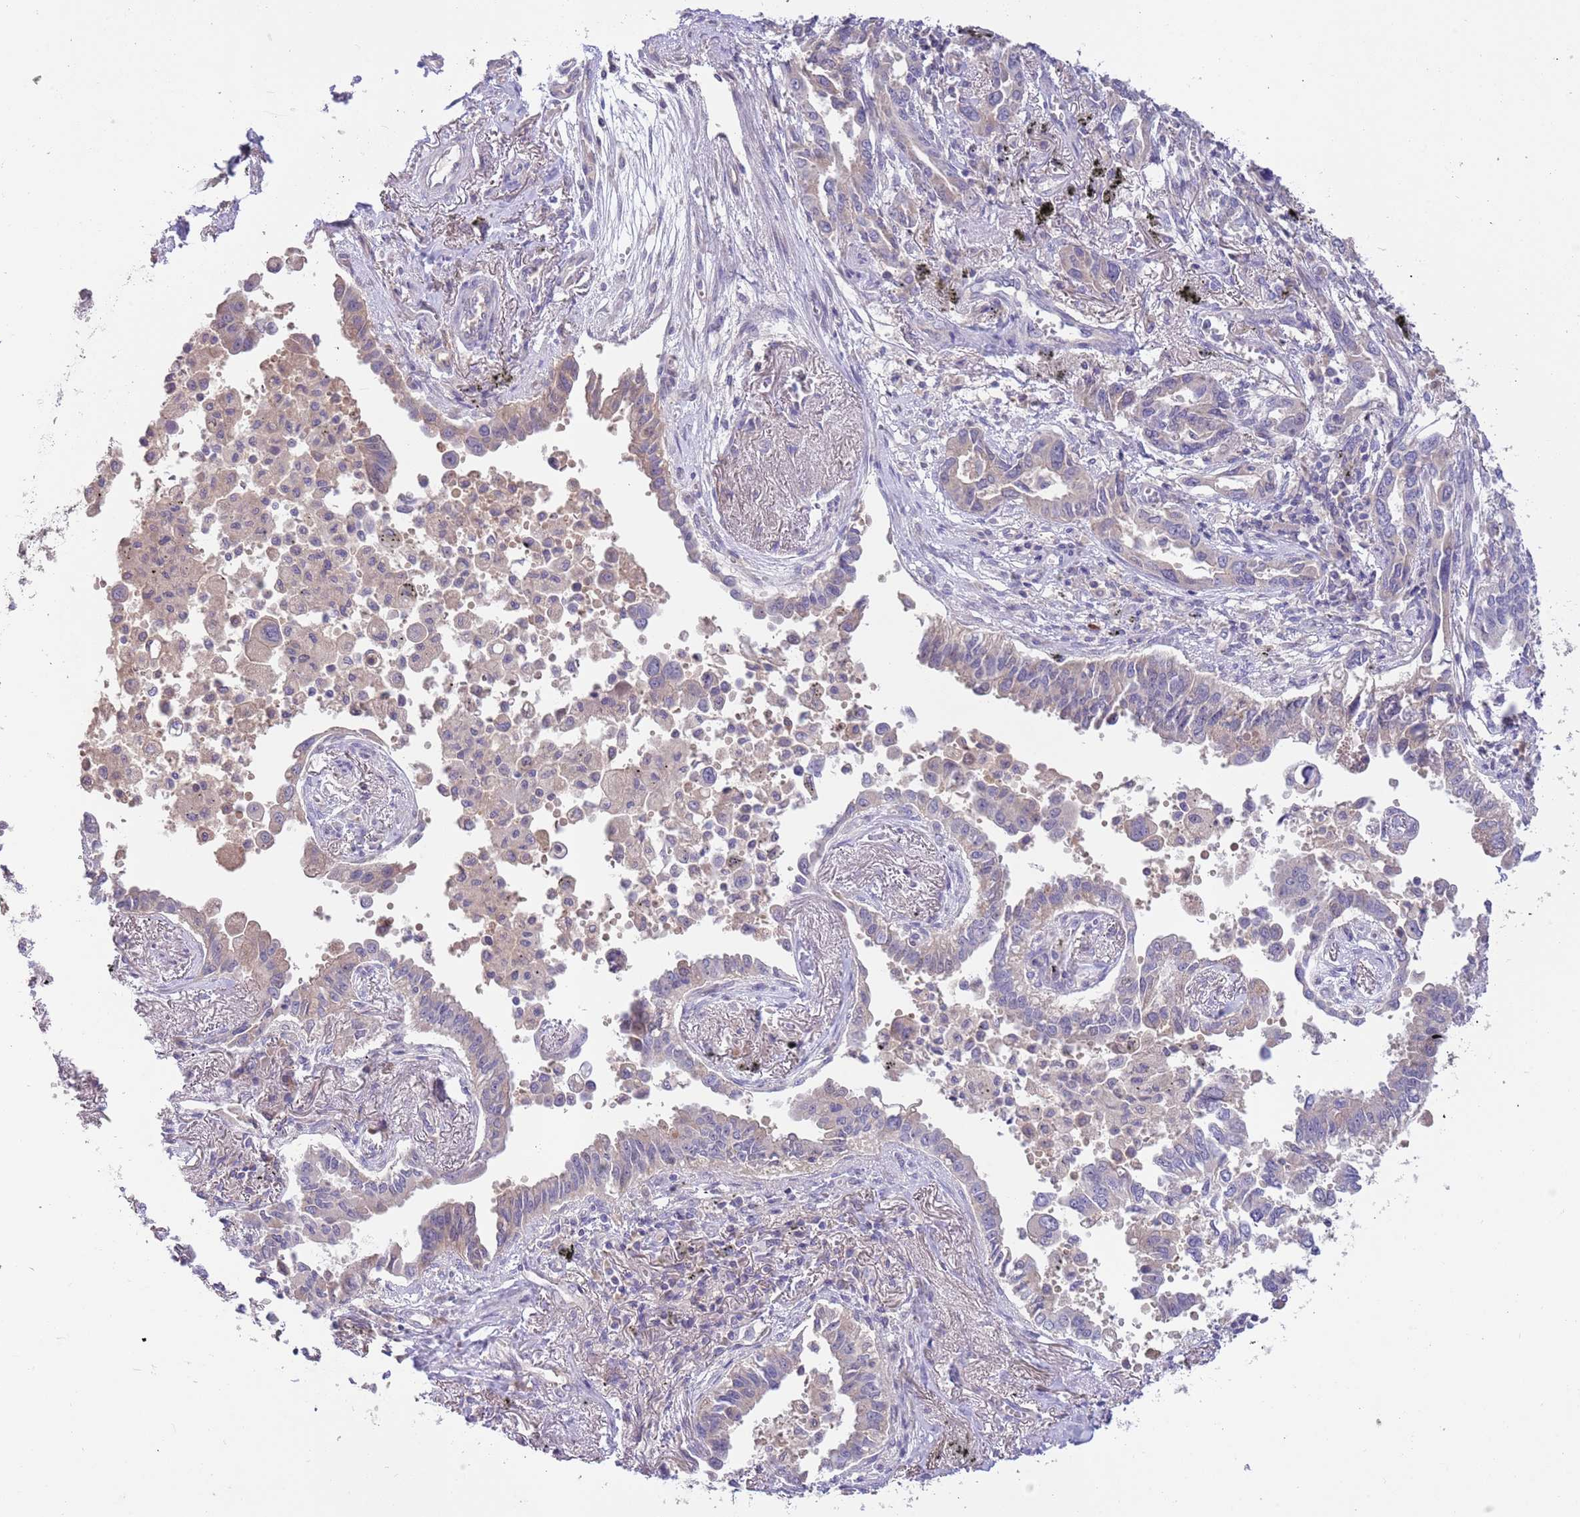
{"staining": {"intensity": "negative", "quantity": "none", "location": "none"}, "tissue": "lung cancer", "cell_type": "Tumor cells", "image_type": "cancer", "snomed": [{"axis": "morphology", "description": "Adenocarcinoma, NOS"}, {"axis": "topography", "description": "Lung"}], "caption": "High magnification brightfield microscopy of lung cancer (adenocarcinoma) stained with DAB (brown) and counterstained with hematoxylin (blue): tumor cells show no significant expression. Brightfield microscopy of immunohistochemistry (IHC) stained with DAB (3,3'-diaminobenzidine) (brown) and hematoxylin (blue), captured at high magnification.", "gene": "CABYR", "patient": {"sex": "male", "age": 67}}